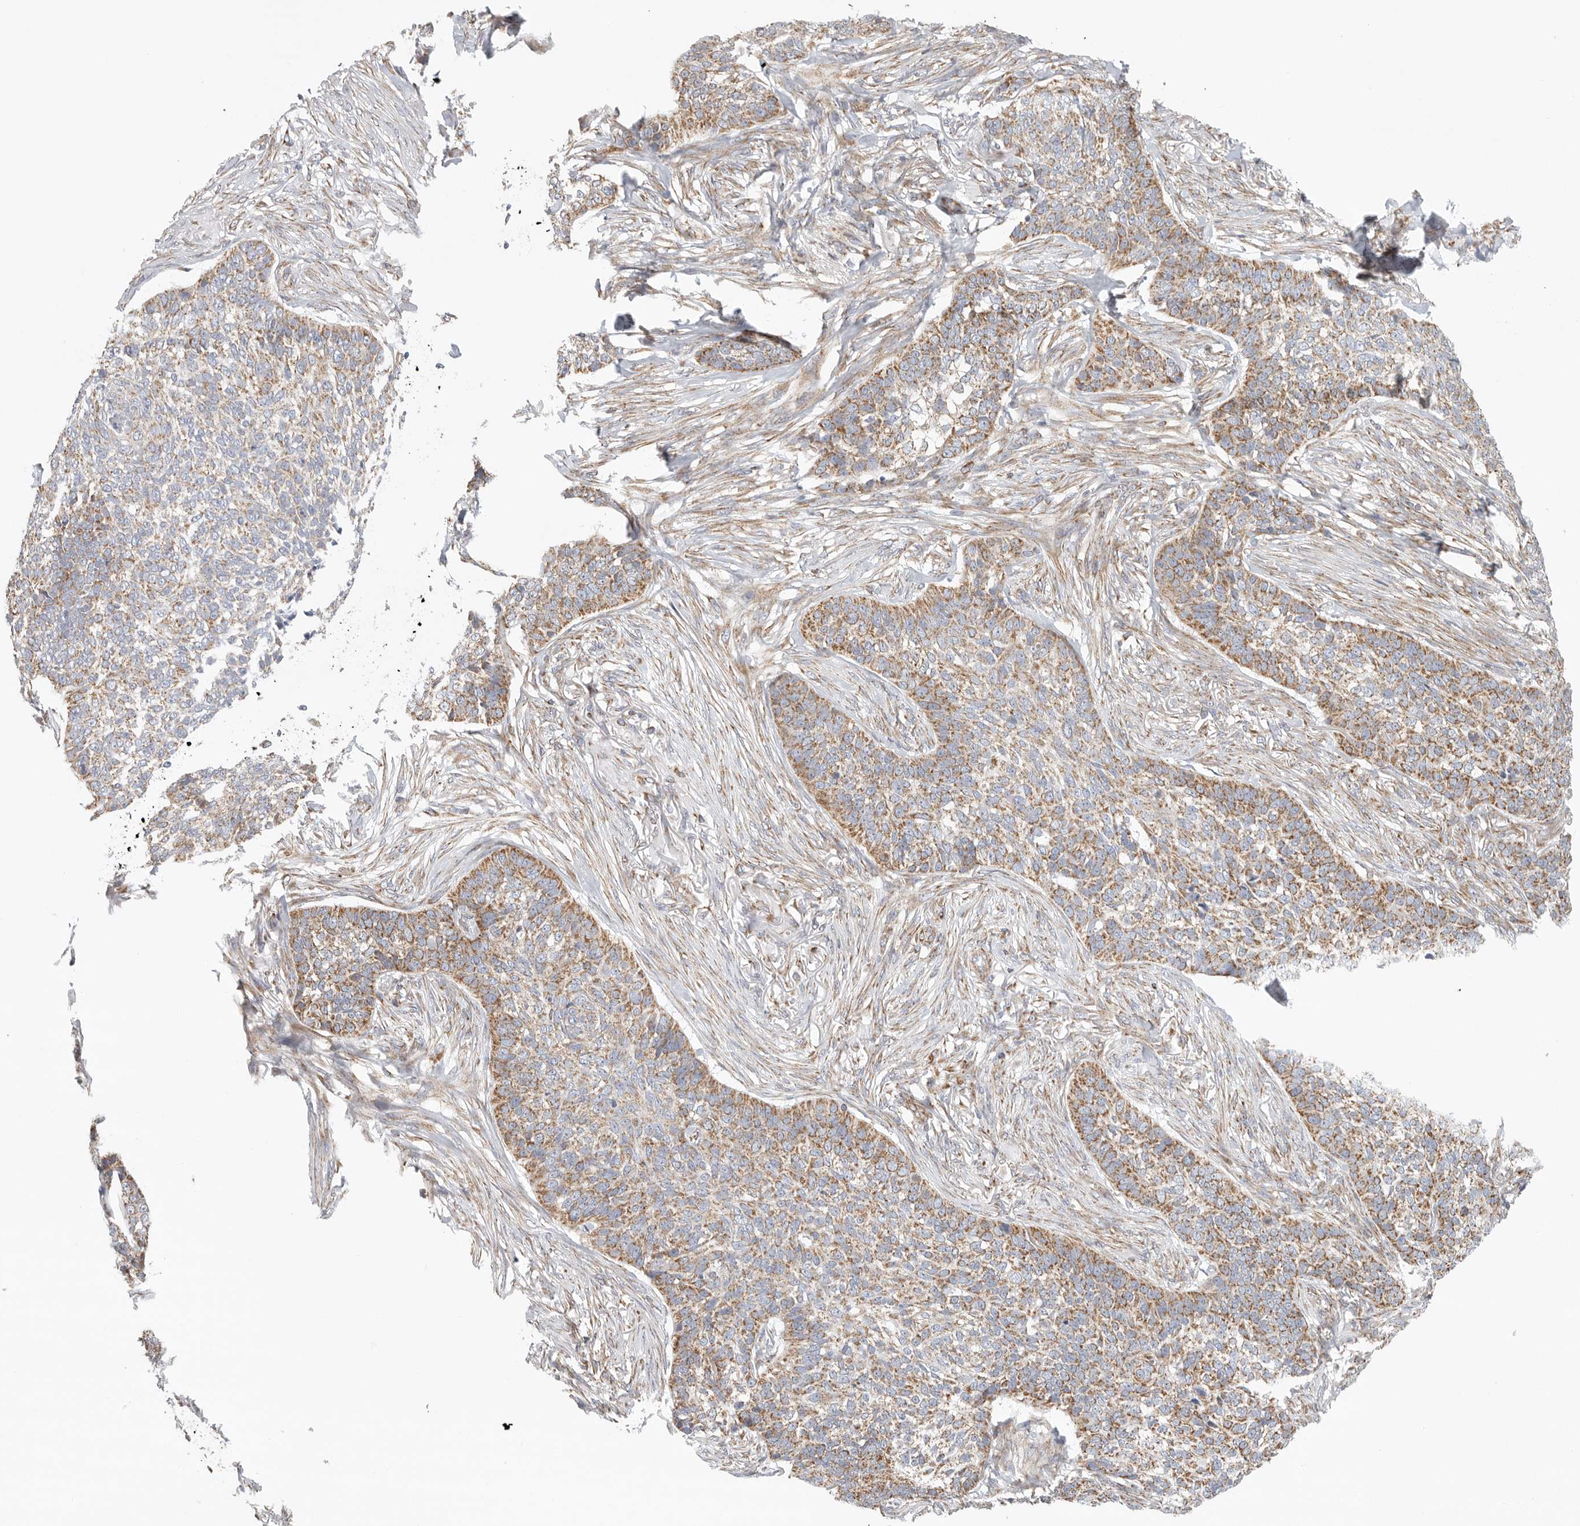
{"staining": {"intensity": "moderate", "quantity": ">75%", "location": "cytoplasmic/membranous"}, "tissue": "skin cancer", "cell_type": "Tumor cells", "image_type": "cancer", "snomed": [{"axis": "morphology", "description": "Basal cell carcinoma"}, {"axis": "topography", "description": "Skin"}], "caption": "Immunohistochemistry (IHC) of human skin cancer (basal cell carcinoma) reveals medium levels of moderate cytoplasmic/membranous positivity in about >75% of tumor cells. (DAB (3,3'-diaminobenzidine) = brown stain, brightfield microscopy at high magnification).", "gene": "FKBP8", "patient": {"sex": "male", "age": 85}}